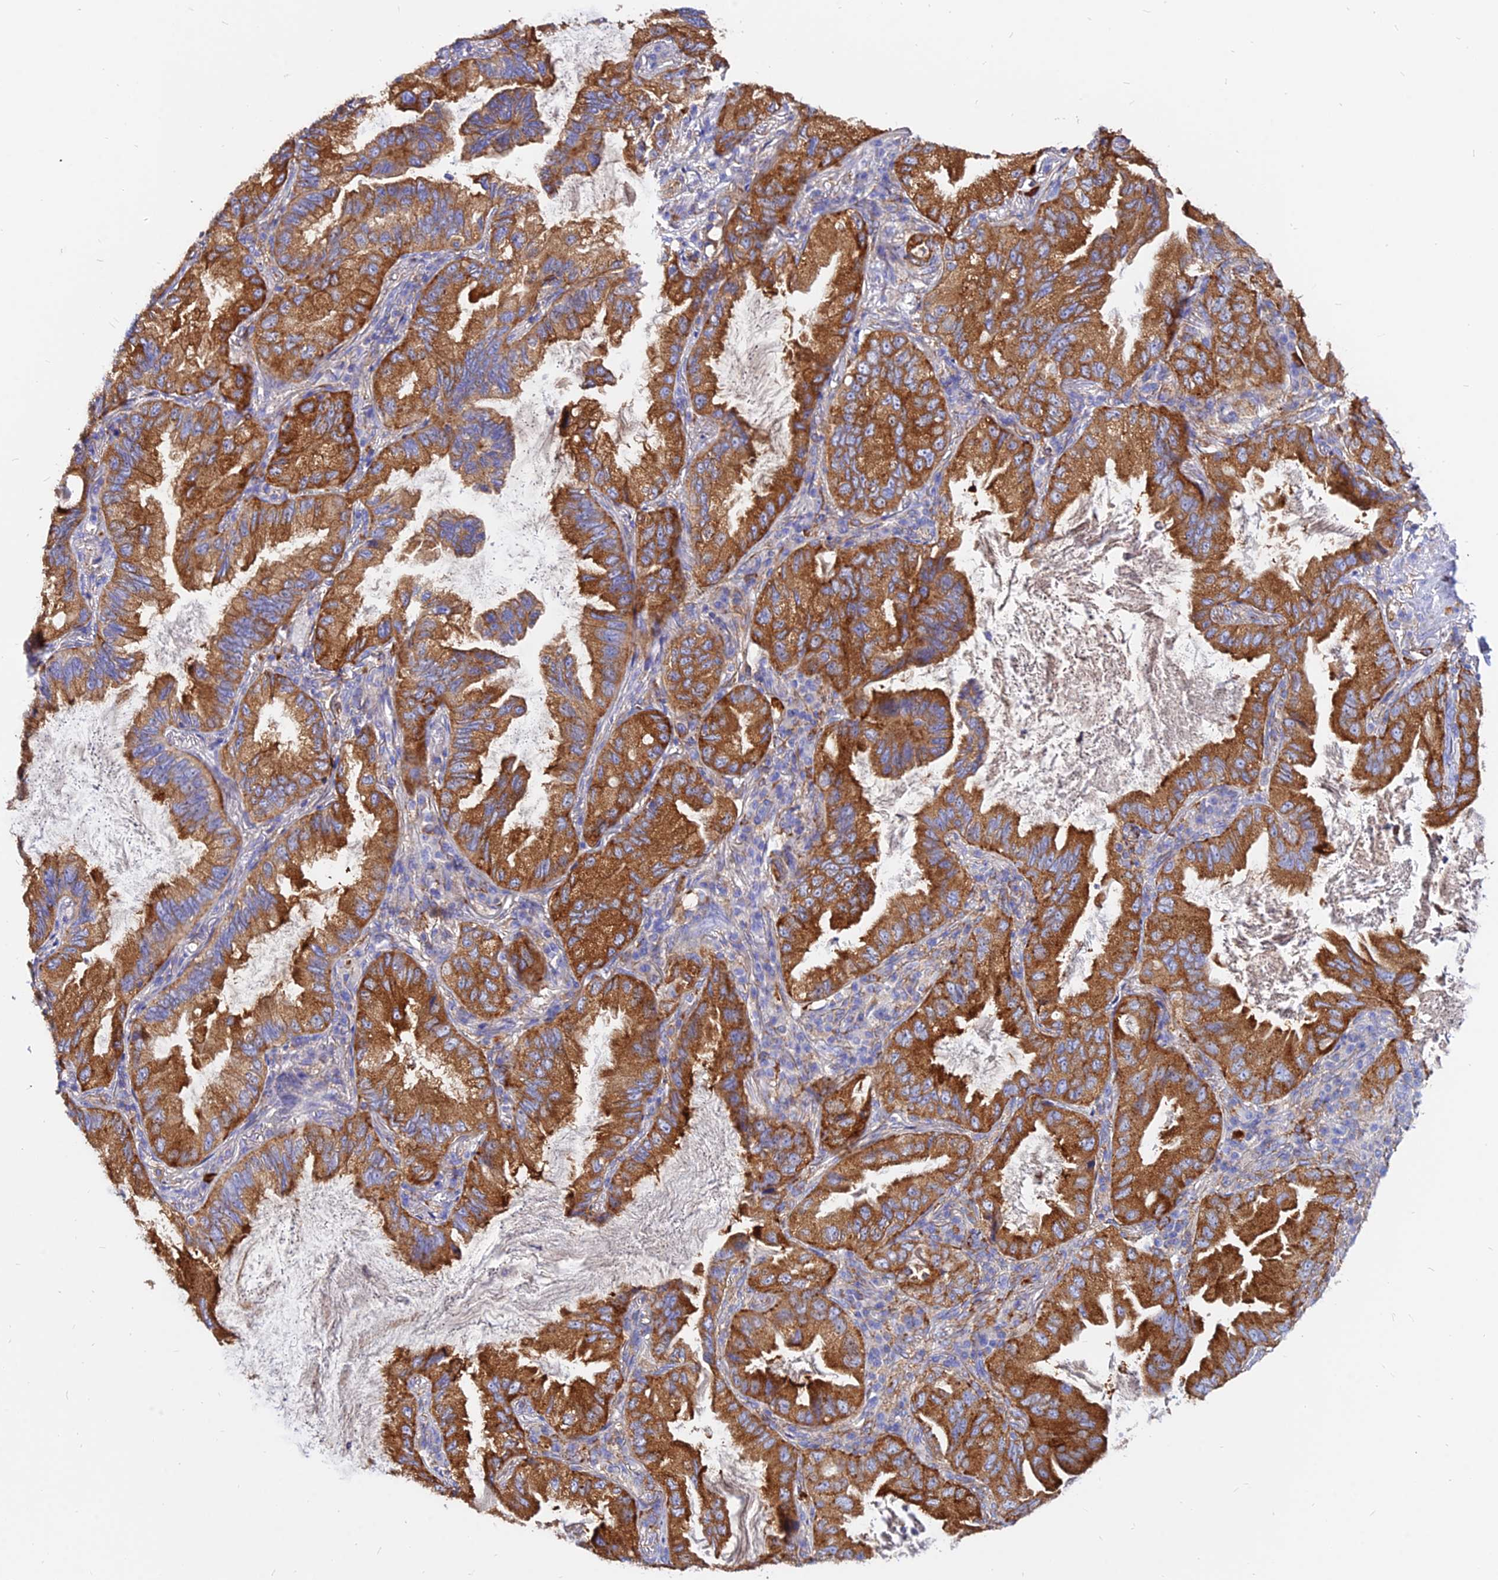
{"staining": {"intensity": "strong", "quantity": ">75%", "location": "cytoplasmic/membranous"}, "tissue": "lung cancer", "cell_type": "Tumor cells", "image_type": "cancer", "snomed": [{"axis": "morphology", "description": "Adenocarcinoma, NOS"}, {"axis": "topography", "description": "Lung"}], "caption": "Immunohistochemical staining of adenocarcinoma (lung) displays high levels of strong cytoplasmic/membranous protein expression in approximately >75% of tumor cells.", "gene": "AGTRAP", "patient": {"sex": "female", "age": 69}}